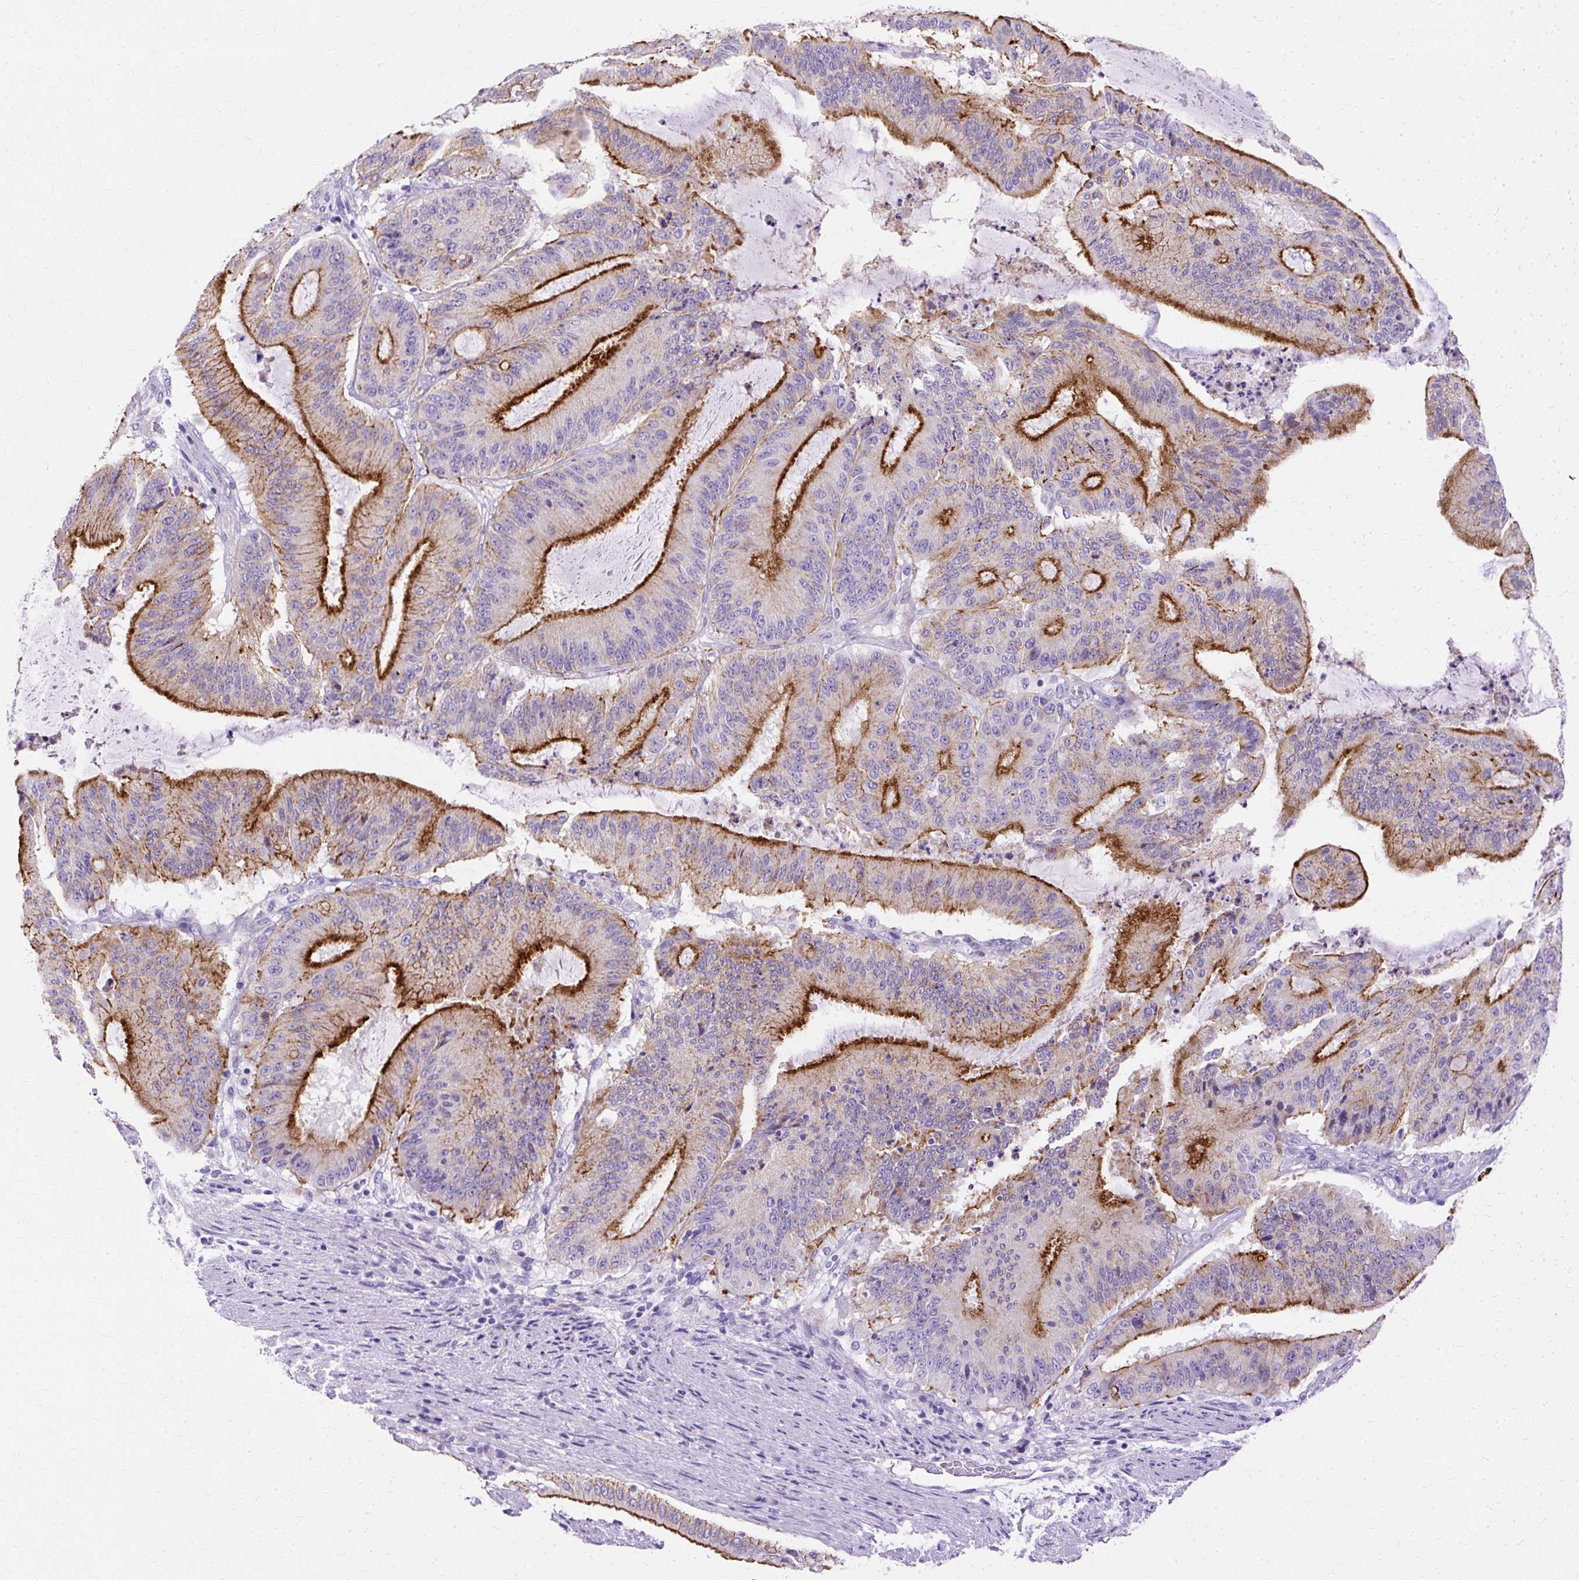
{"staining": {"intensity": "strong", "quantity": "25%-75%", "location": "cytoplasmic/membranous"}, "tissue": "liver cancer", "cell_type": "Tumor cells", "image_type": "cancer", "snomed": [{"axis": "morphology", "description": "Normal tissue, NOS"}, {"axis": "morphology", "description": "Cholangiocarcinoma"}, {"axis": "topography", "description": "Liver"}, {"axis": "topography", "description": "Peripheral nerve tissue"}], "caption": "This is an image of IHC staining of liver cancer, which shows strong positivity in the cytoplasmic/membranous of tumor cells.", "gene": "MYO6", "patient": {"sex": "female", "age": 73}}